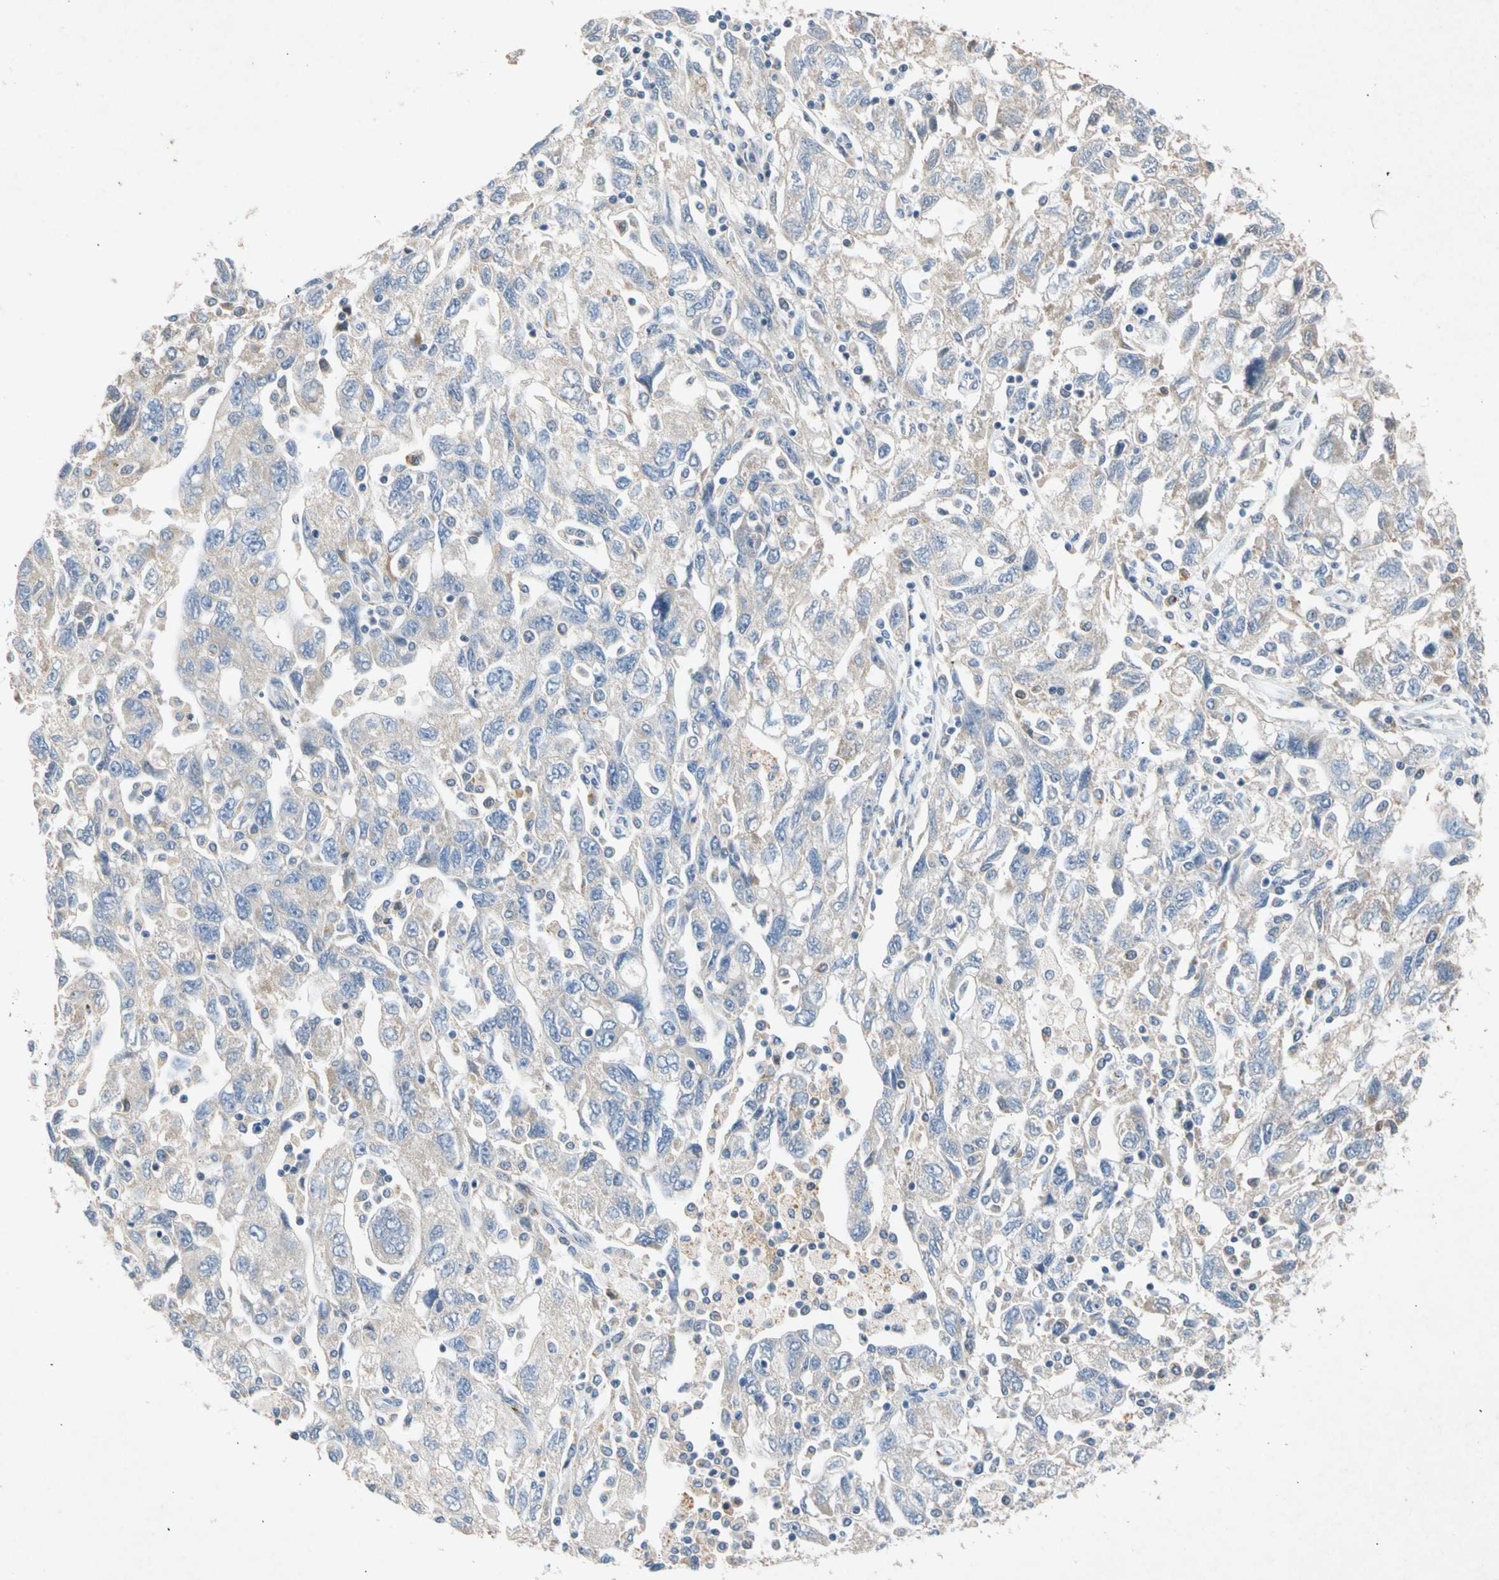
{"staining": {"intensity": "negative", "quantity": "none", "location": "none"}, "tissue": "ovarian cancer", "cell_type": "Tumor cells", "image_type": "cancer", "snomed": [{"axis": "morphology", "description": "Carcinoma, NOS"}, {"axis": "morphology", "description": "Cystadenocarcinoma, serous, NOS"}, {"axis": "topography", "description": "Ovary"}], "caption": "This is an immunohistochemistry micrograph of human ovarian cancer (serous cystadenocarcinoma). There is no staining in tumor cells.", "gene": "GASK1B", "patient": {"sex": "female", "age": 69}}